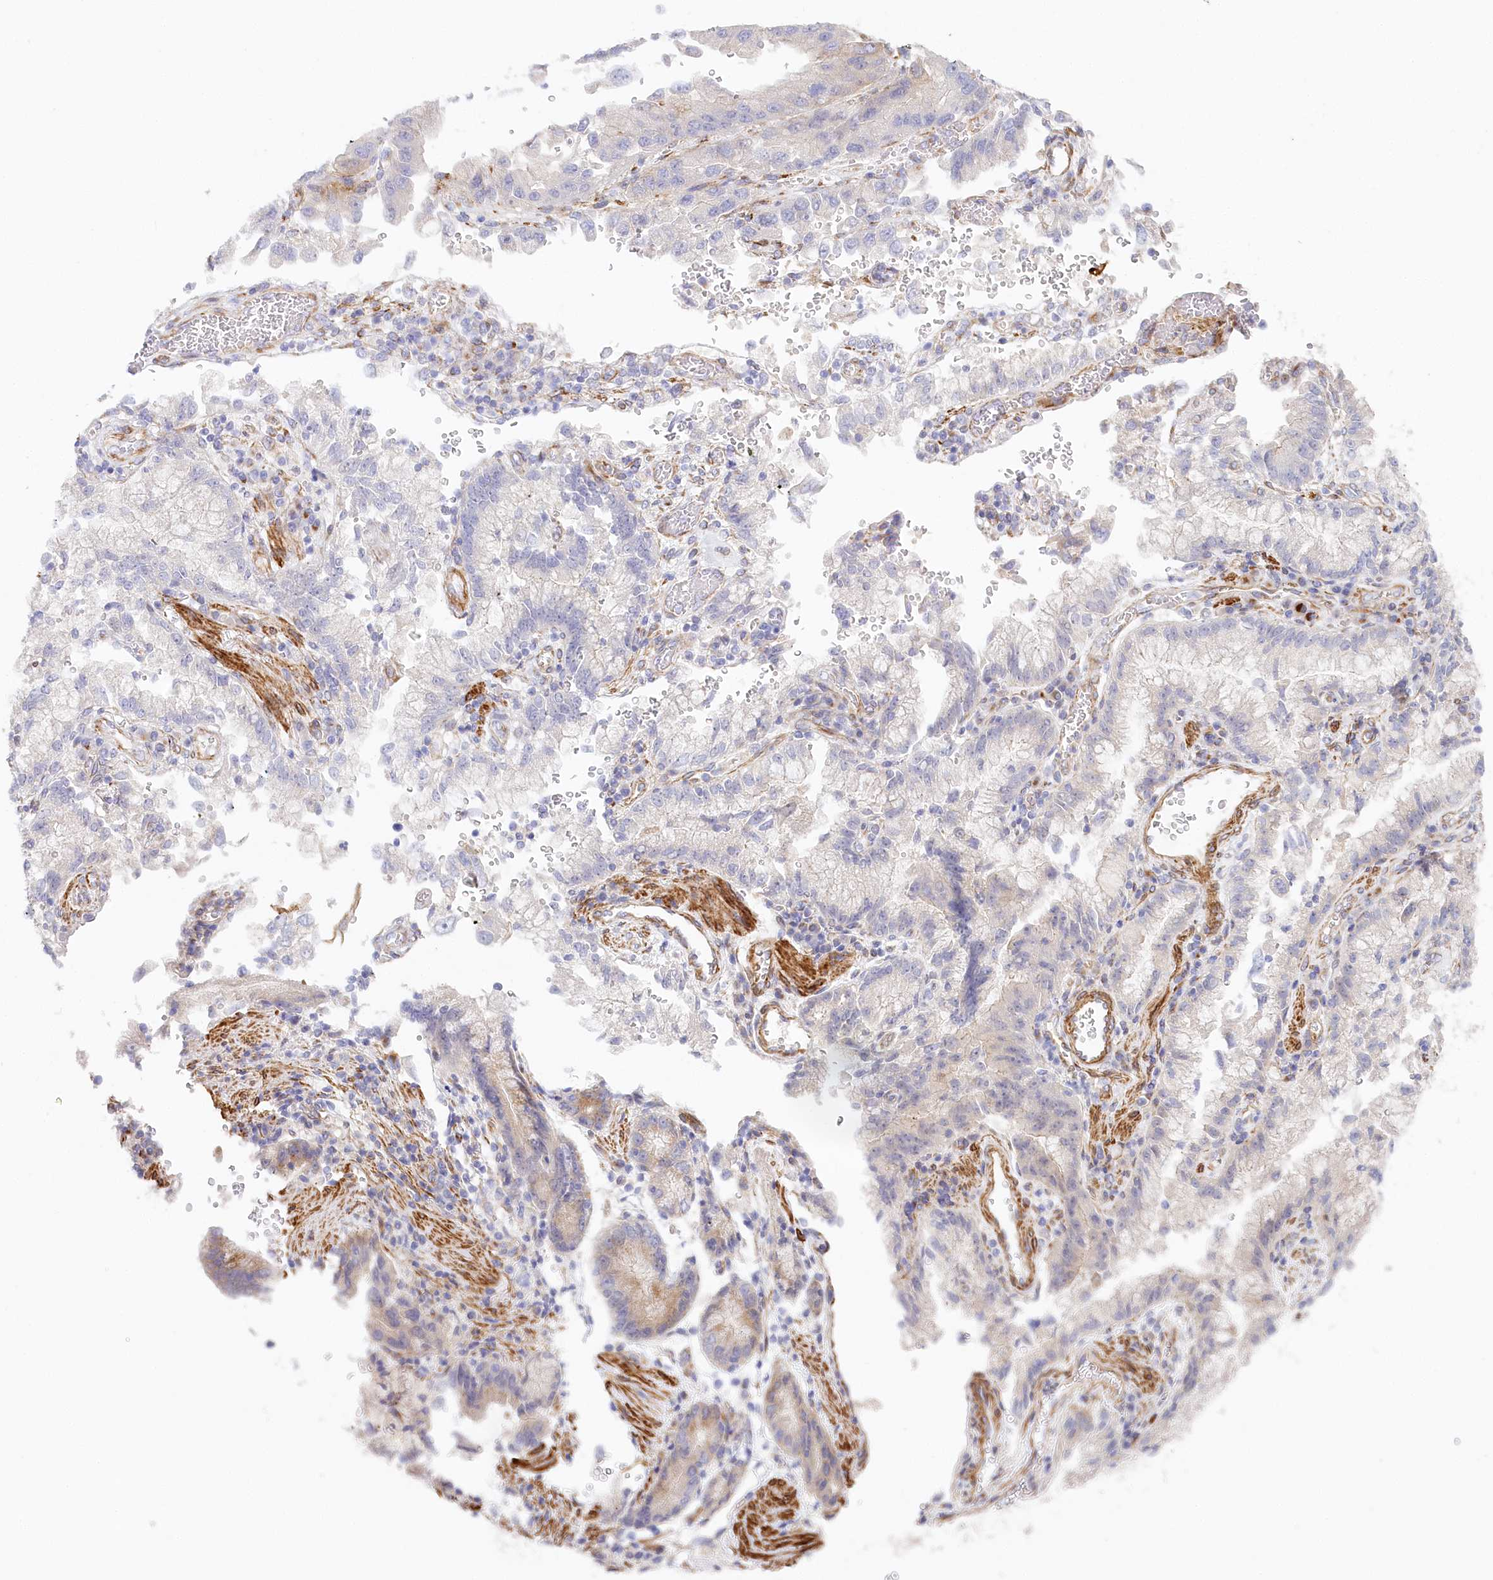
{"staining": {"intensity": "moderate", "quantity": "<25%", "location": "cytoplasmic/membranous"}, "tissue": "stomach cancer", "cell_type": "Tumor cells", "image_type": "cancer", "snomed": [{"axis": "morphology", "description": "Adenocarcinoma, NOS"}, {"axis": "topography", "description": "Stomach"}], "caption": "A brown stain labels moderate cytoplasmic/membranous staining of a protein in human stomach cancer (adenocarcinoma) tumor cells.", "gene": "ABRAXAS2", "patient": {"sex": "male", "age": 62}}